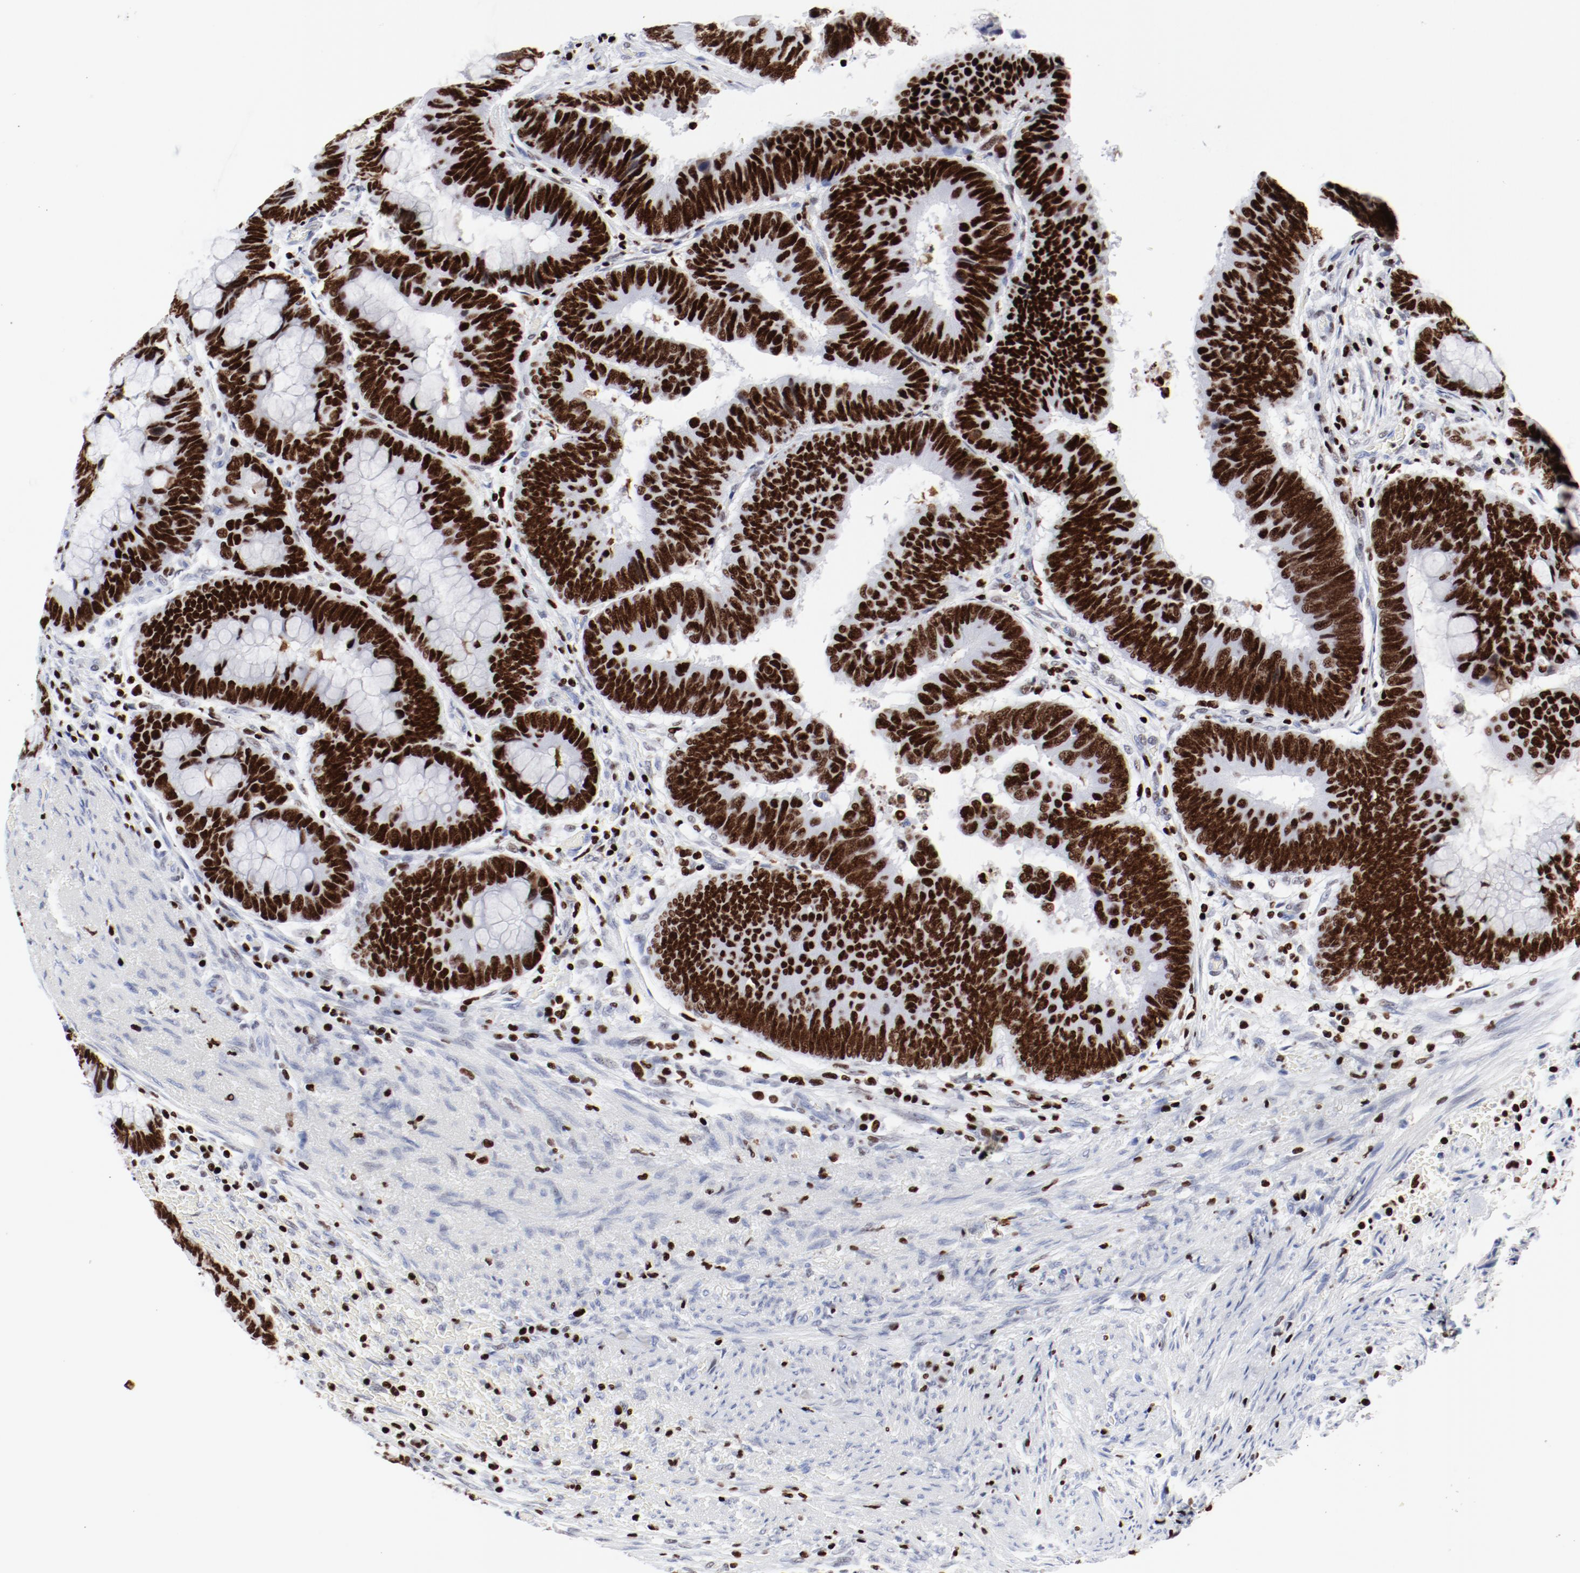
{"staining": {"intensity": "strong", "quantity": ">75%", "location": "nuclear"}, "tissue": "colorectal cancer", "cell_type": "Tumor cells", "image_type": "cancer", "snomed": [{"axis": "morphology", "description": "Normal tissue, NOS"}, {"axis": "morphology", "description": "Adenocarcinoma, NOS"}, {"axis": "topography", "description": "Rectum"}], "caption": "Immunohistochemistry (IHC) (DAB) staining of human adenocarcinoma (colorectal) demonstrates strong nuclear protein staining in about >75% of tumor cells. The protein of interest is shown in brown color, while the nuclei are stained blue.", "gene": "SMARCC2", "patient": {"sex": "male", "age": 92}}